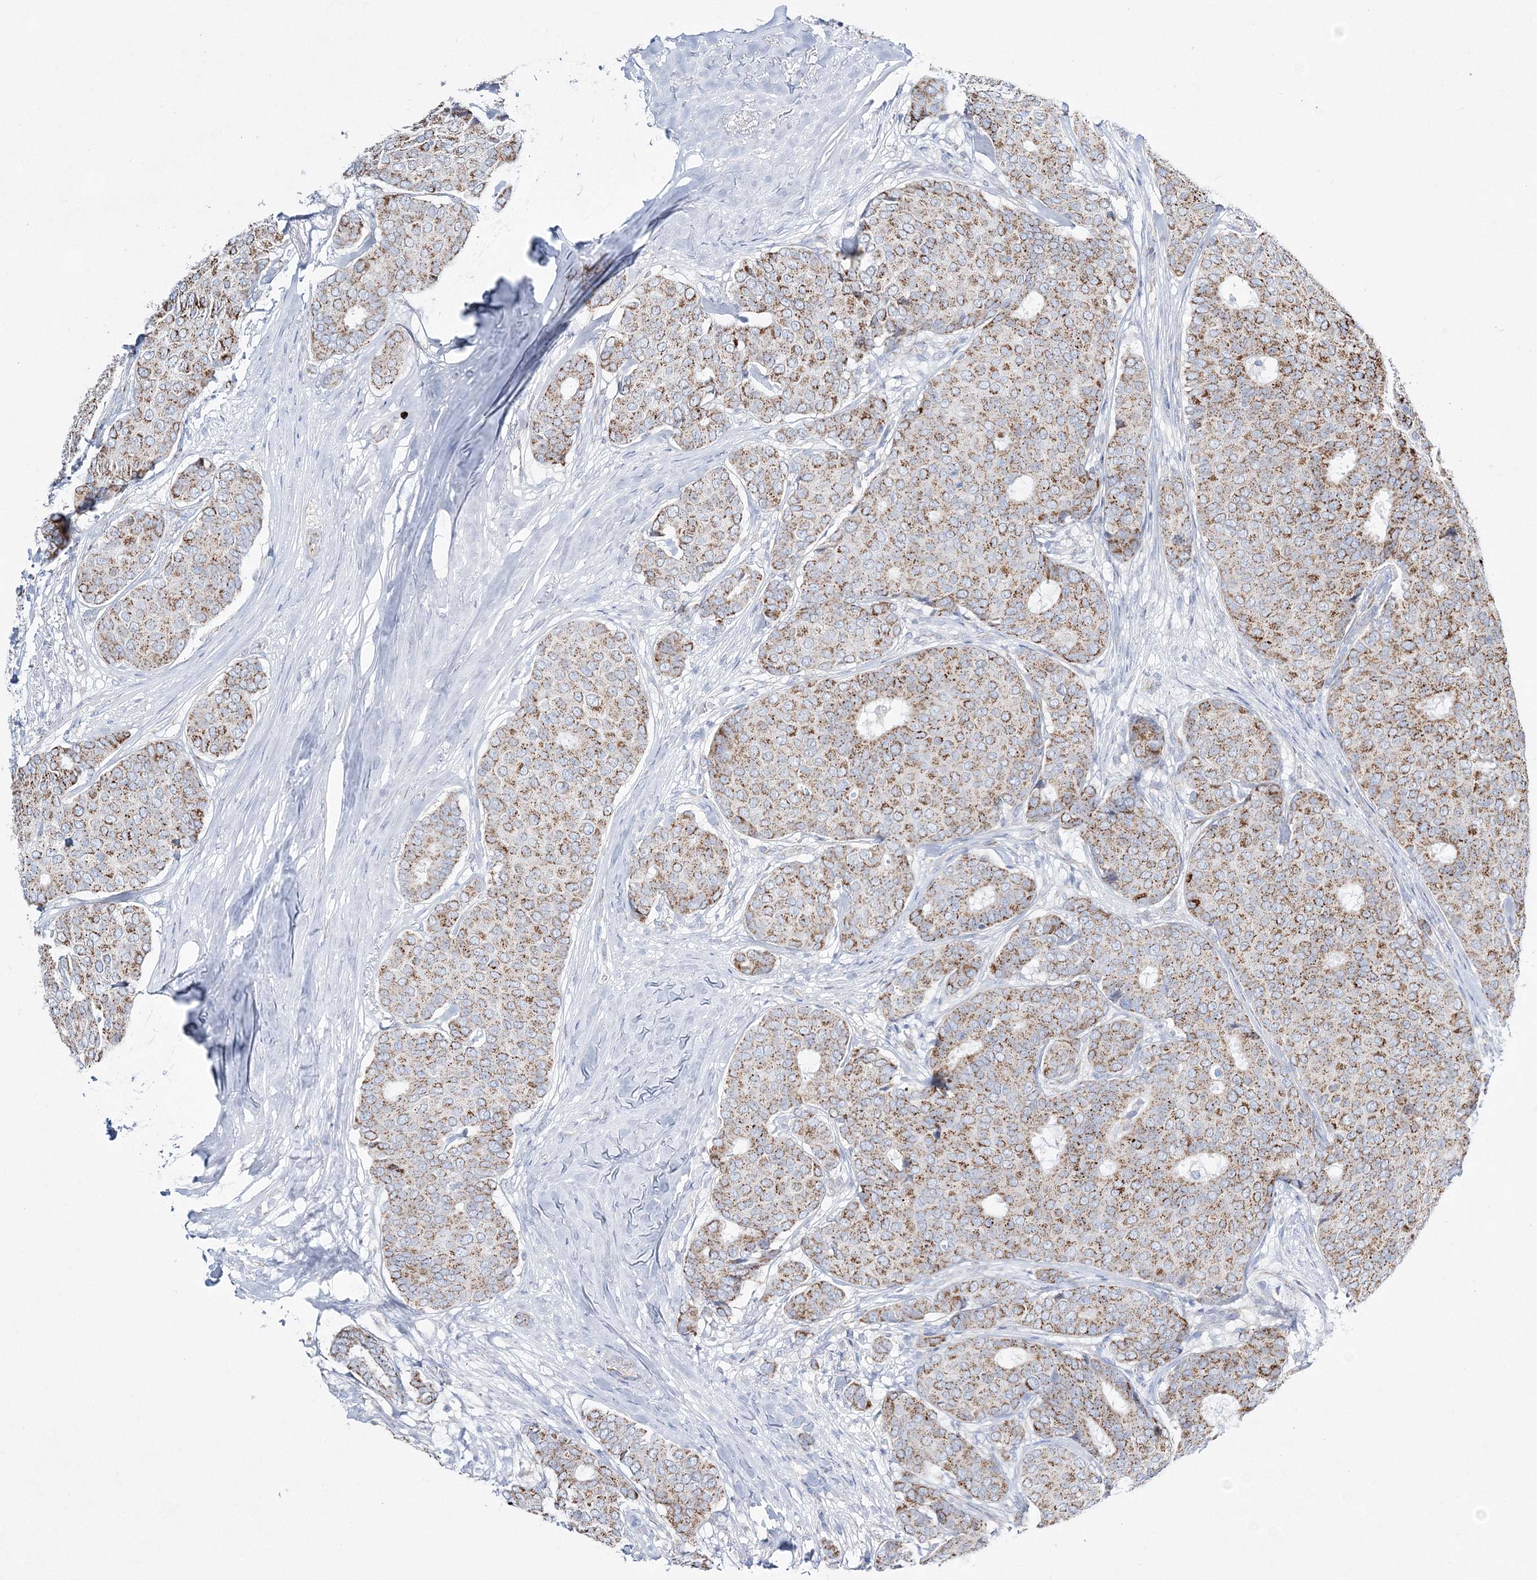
{"staining": {"intensity": "moderate", "quantity": ">75%", "location": "cytoplasmic/membranous"}, "tissue": "breast cancer", "cell_type": "Tumor cells", "image_type": "cancer", "snomed": [{"axis": "morphology", "description": "Duct carcinoma"}, {"axis": "topography", "description": "Breast"}], "caption": "Immunohistochemical staining of human breast cancer (infiltrating ductal carcinoma) reveals moderate cytoplasmic/membranous protein expression in about >75% of tumor cells. (brown staining indicates protein expression, while blue staining denotes nuclei).", "gene": "HIBCH", "patient": {"sex": "female", "age": 75}}